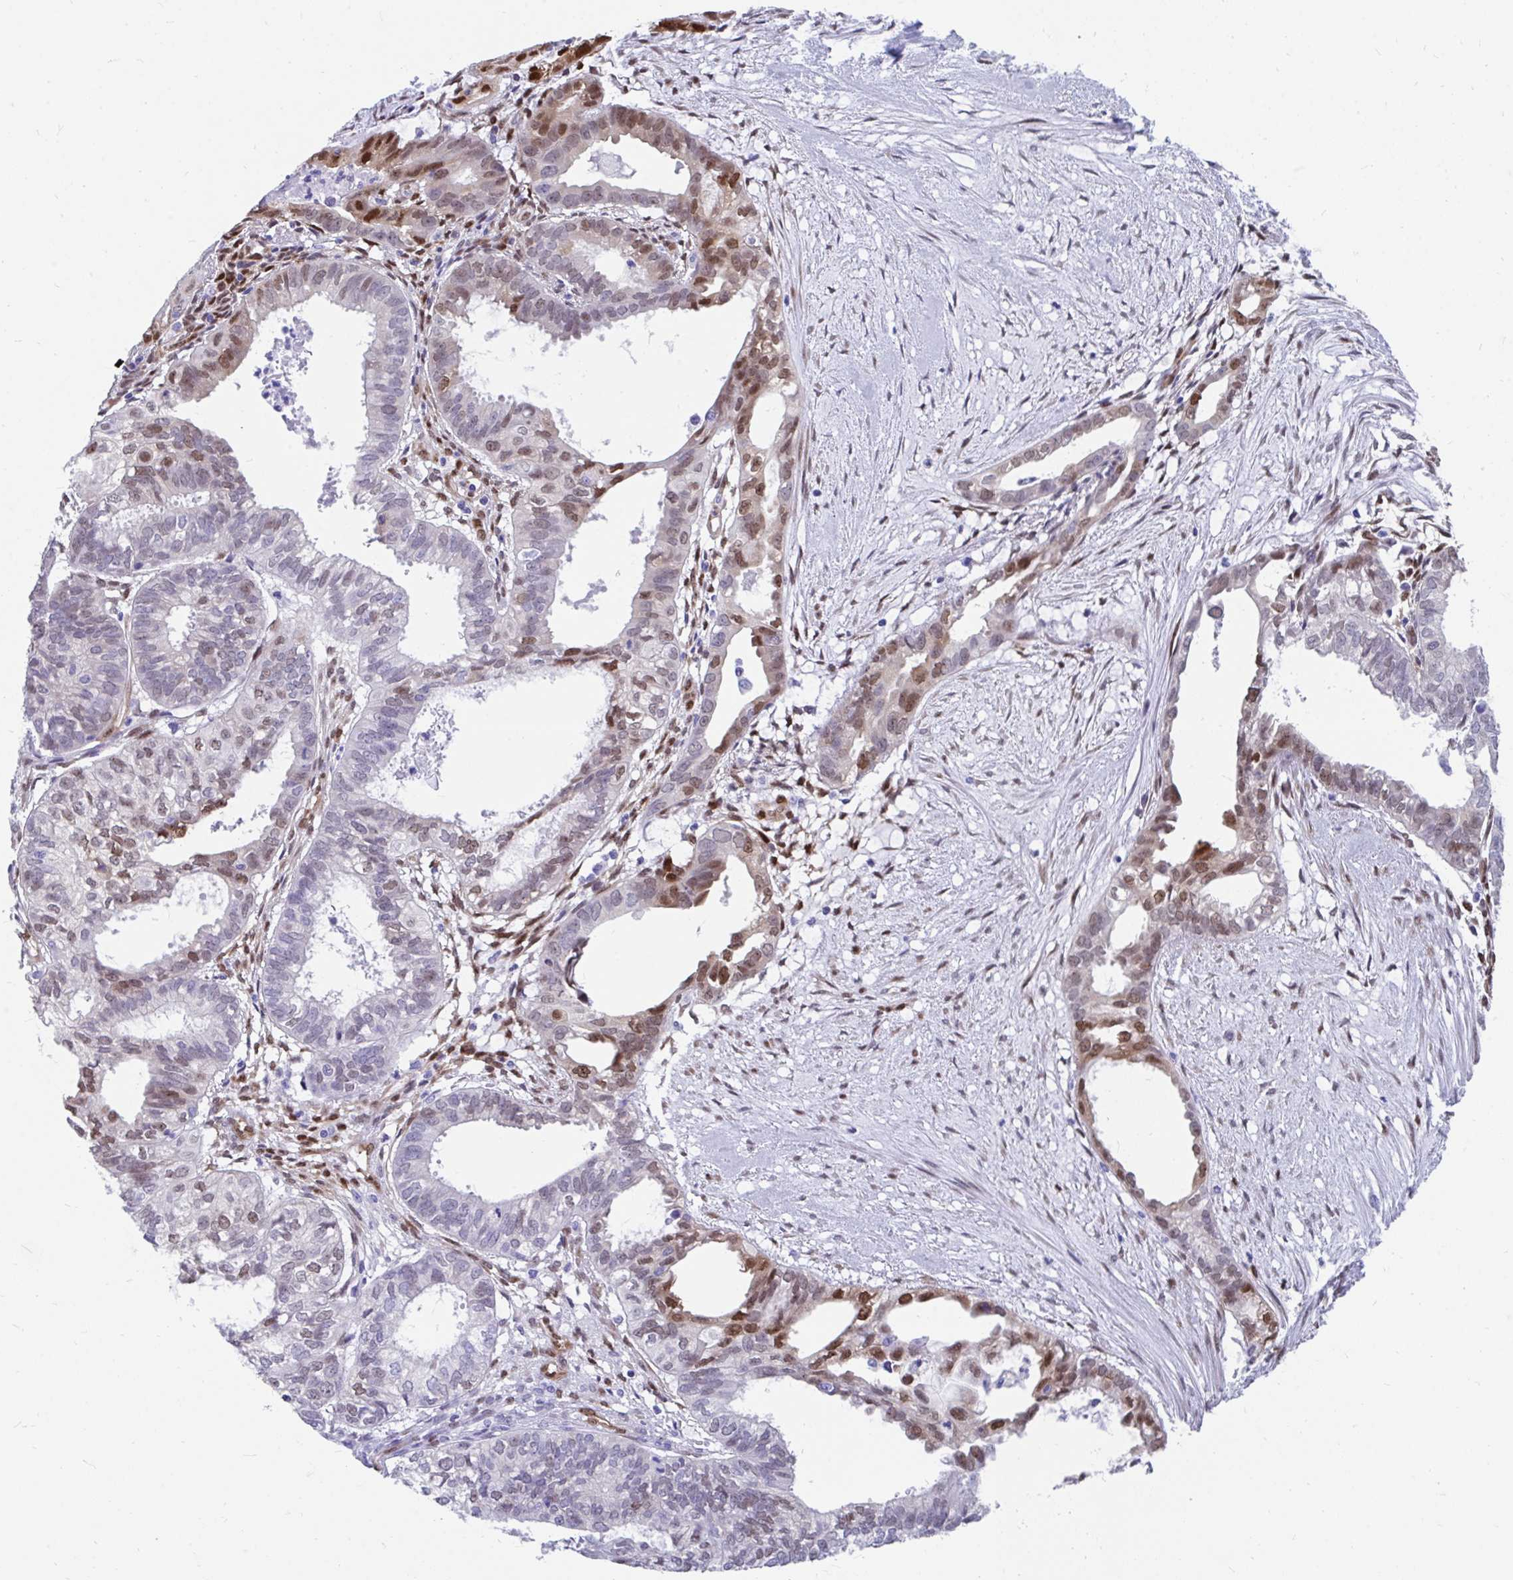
{"staining": {"intensity": "moderate", "quantity": "<25%", "location": "nuclear"}, "tissue": "ovarian cancer", "cell_type": "Tumor cells", "image_type": "cancer", "snomed": [{"axis": "morphology", "description": "Carcinoma, endometroid"}, {"axis": "topography", "description": "Ovary"}], "caption": "This image exhibits IHC staining of ovarian cancer, with low moderate nuclear positivity in approximately <25% of tumor cells.", "gene": "RBPMS", "patient": {"sex": "female", "age": 64}}